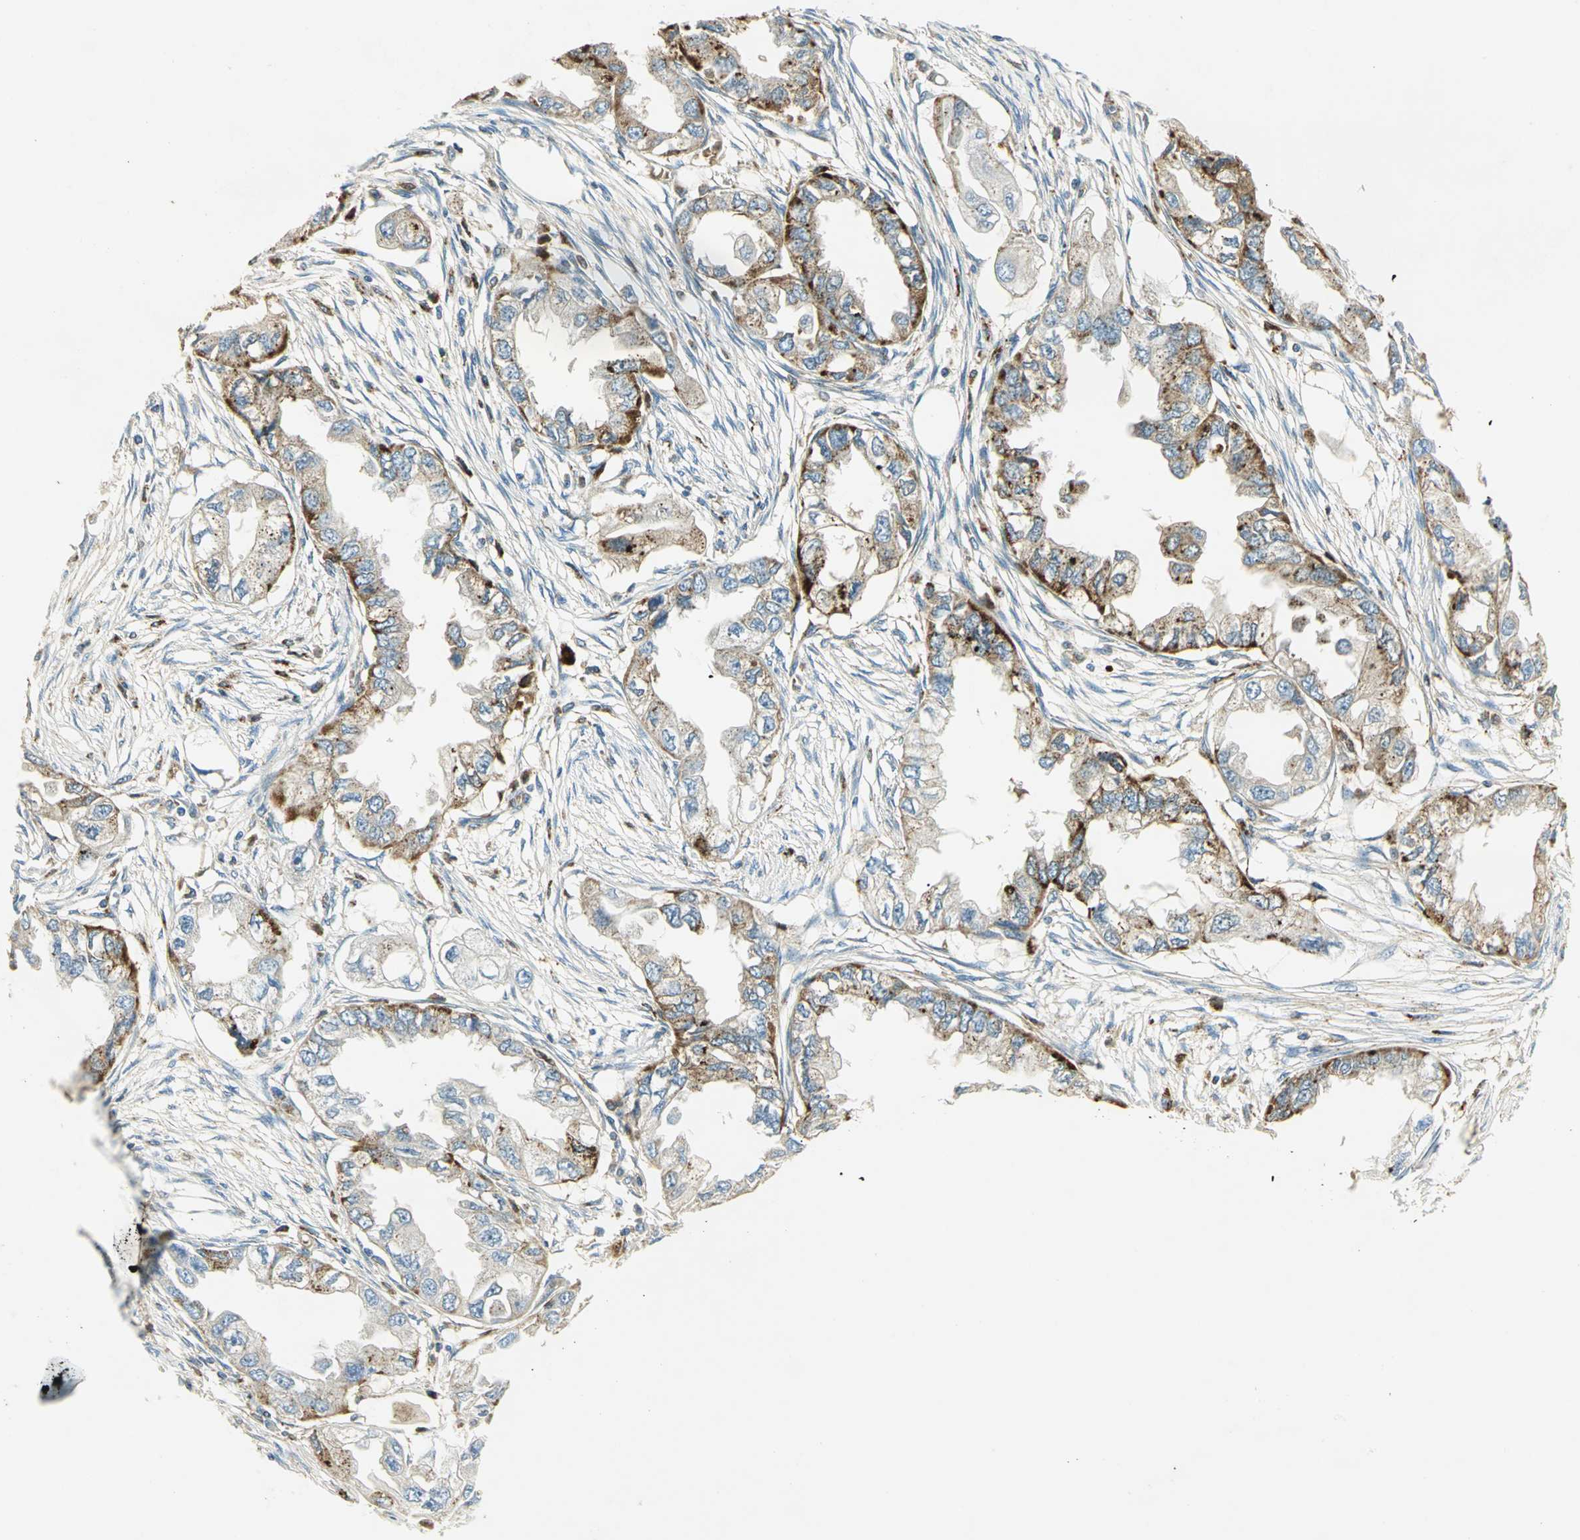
{"staining": {"intensity": "moderate", "quantity": "25%-75%", "location": "cytoplasmic/membranous"}, "tissue": "endometrial cancer", "cell_type": "Tumor cells", "image_type": "cancer", "snomed": [{"axis": "morphology", "description": "Adenocarcinoma, NOS"}, {"axis": "topography", "description": "Endometrium"}], "caption": "Protein staining of endometrial adenocarcinoma tissue reveals moderate cytoplasmic/membranous expression in approximately 25%-75% of tumor cells. (DAB = brown stain, brightfield microscopy at high magnification).", "gene": "ARSA", "patient": {"sex": "female", "age": 67}}